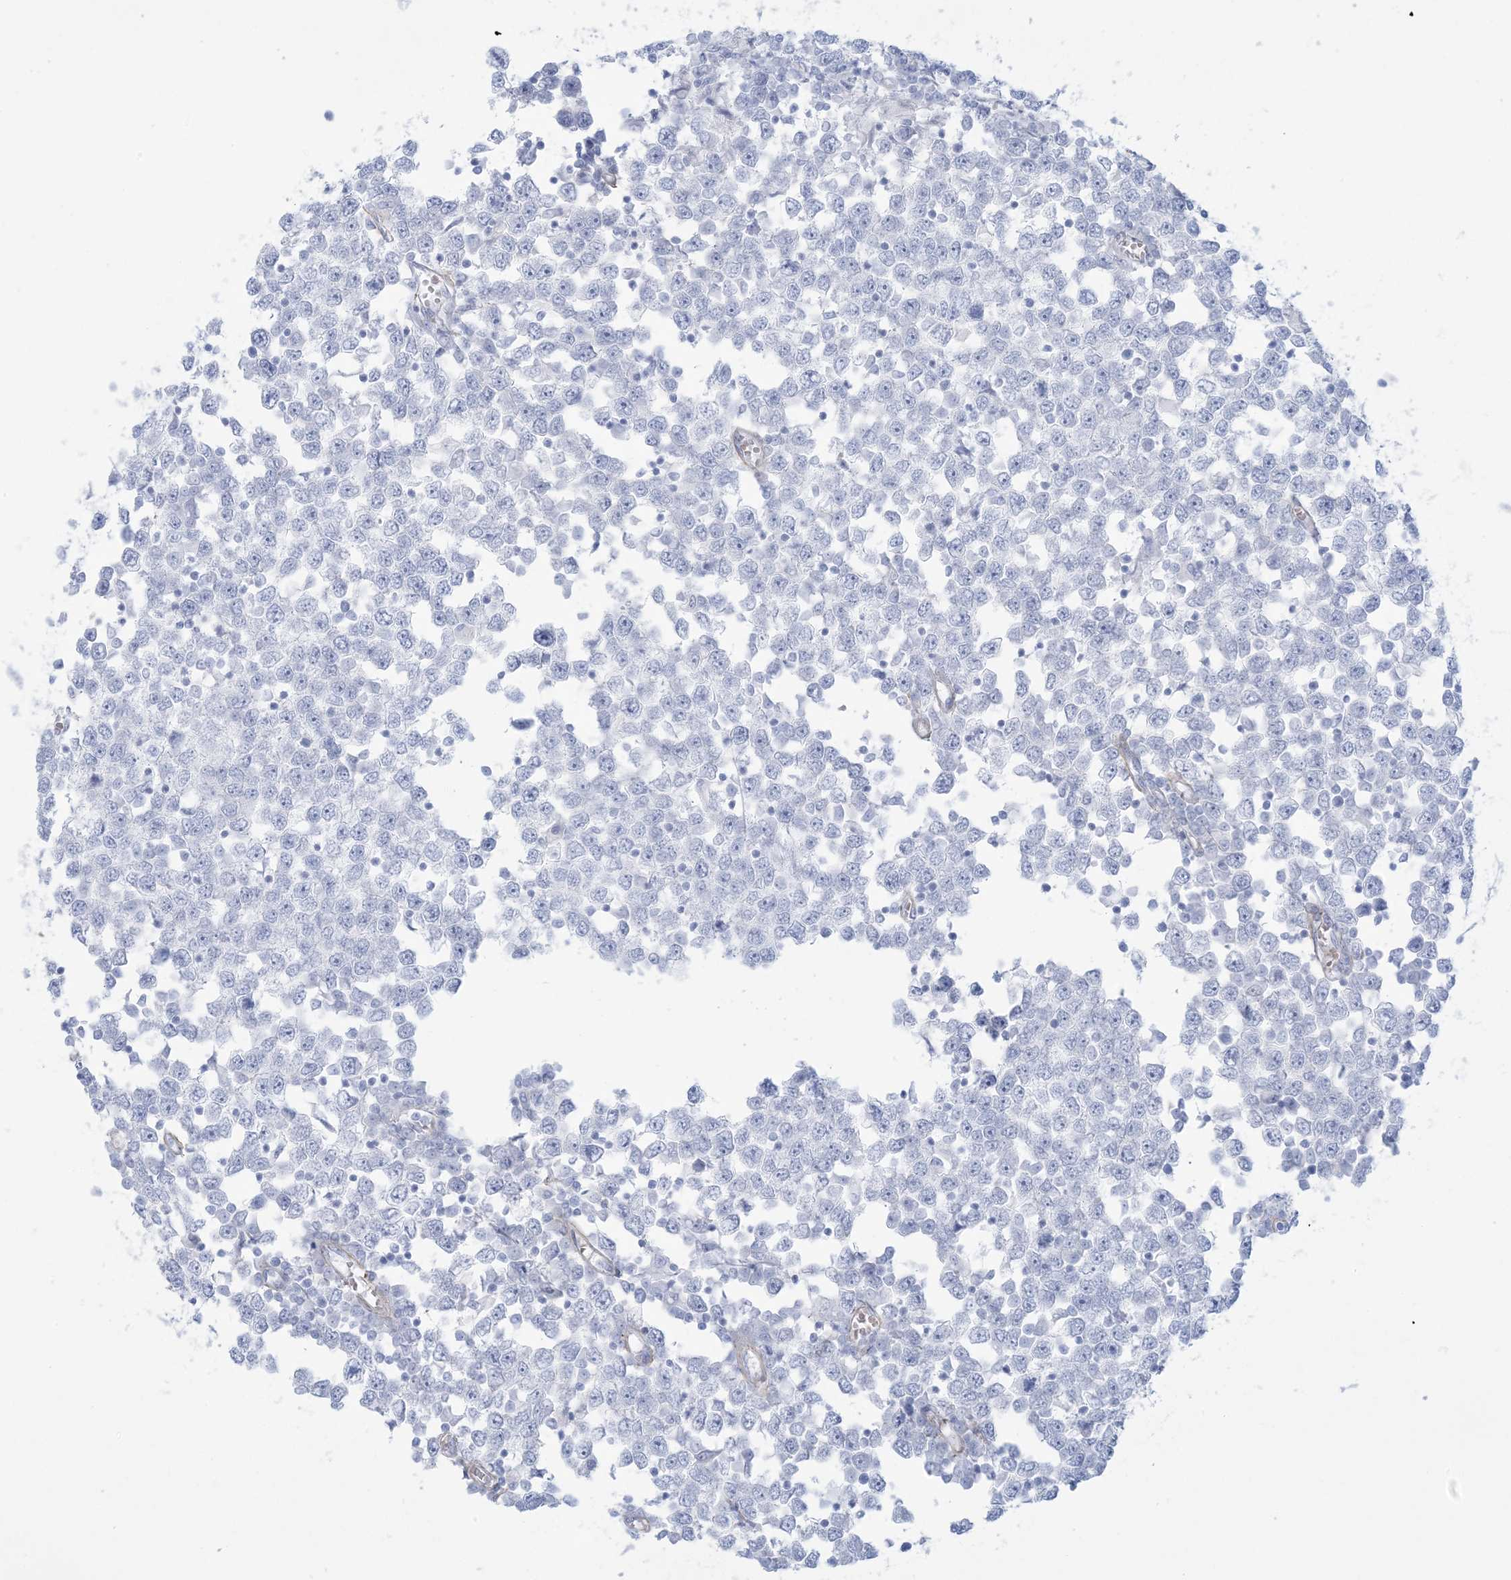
{"staining": {"intensity": "negative", "quantity": "none", "location": "none"}, "tissue": "testis cancer", "cell_type": "Tumor cells", "image_type": "cancer", "snomed": [{"axis": "morphology", "description": "Seminoma, NOS"}, {"axis": "topography", "description": "Testis"}], "caption": "There is no significant expression in tumor cells of testis seminoma.", "gene": "AGXT", "patient": {"sex": "male", "age": 65}}